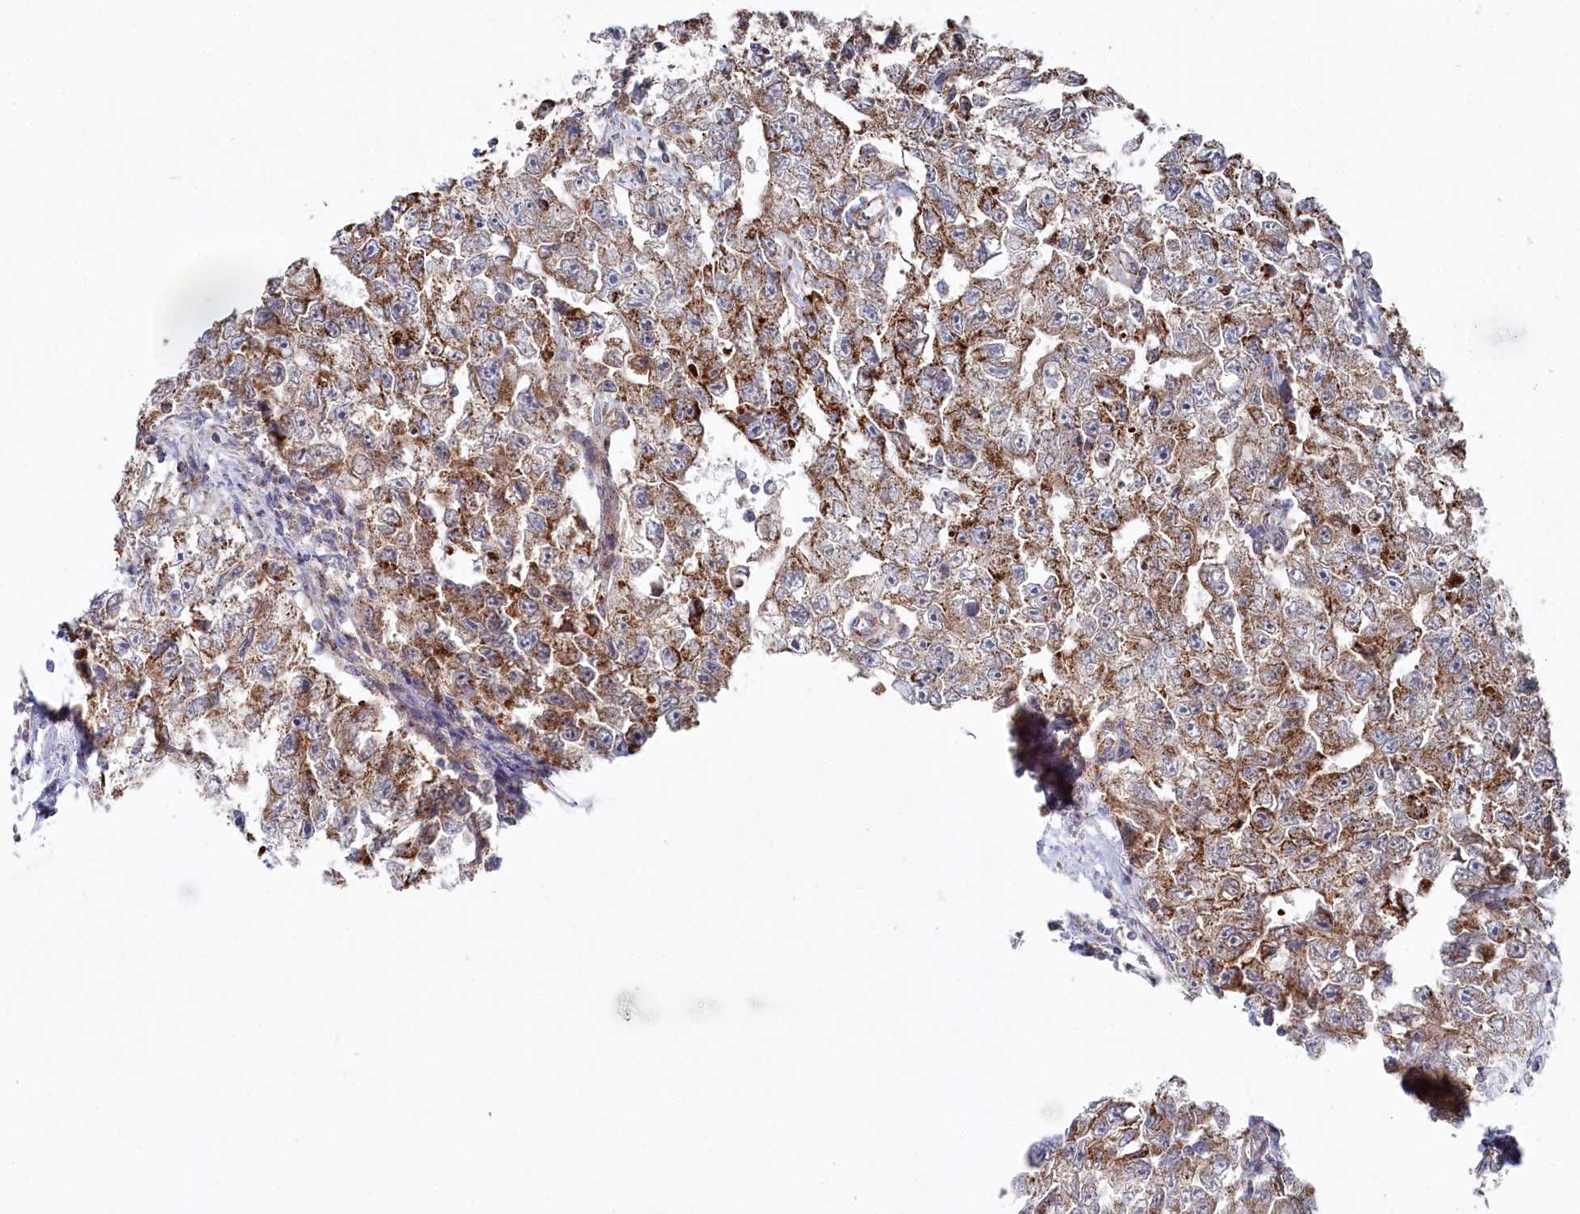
{"staining": {"intensity": "moderate", "quantity": ">75%", "location": "cytoplasmic/membranous"}, "tissue": "testis cancer", "cell_type": "Tumor cells", "image_type": "cancer", "snomed": [{"axis": "morphology", "description": "Carcinoma, Embryonal, NOS"}, {"axis": "topography", "description": "Testis"}], "caption": "Immunohistochemical staining of human testis cancer shows medium levels of moderate cytoplasmic/membranous expression in approximately >75% of tumor cells.", "gene": "GLS2", "patient": {"sex": "male", "age": 17}}